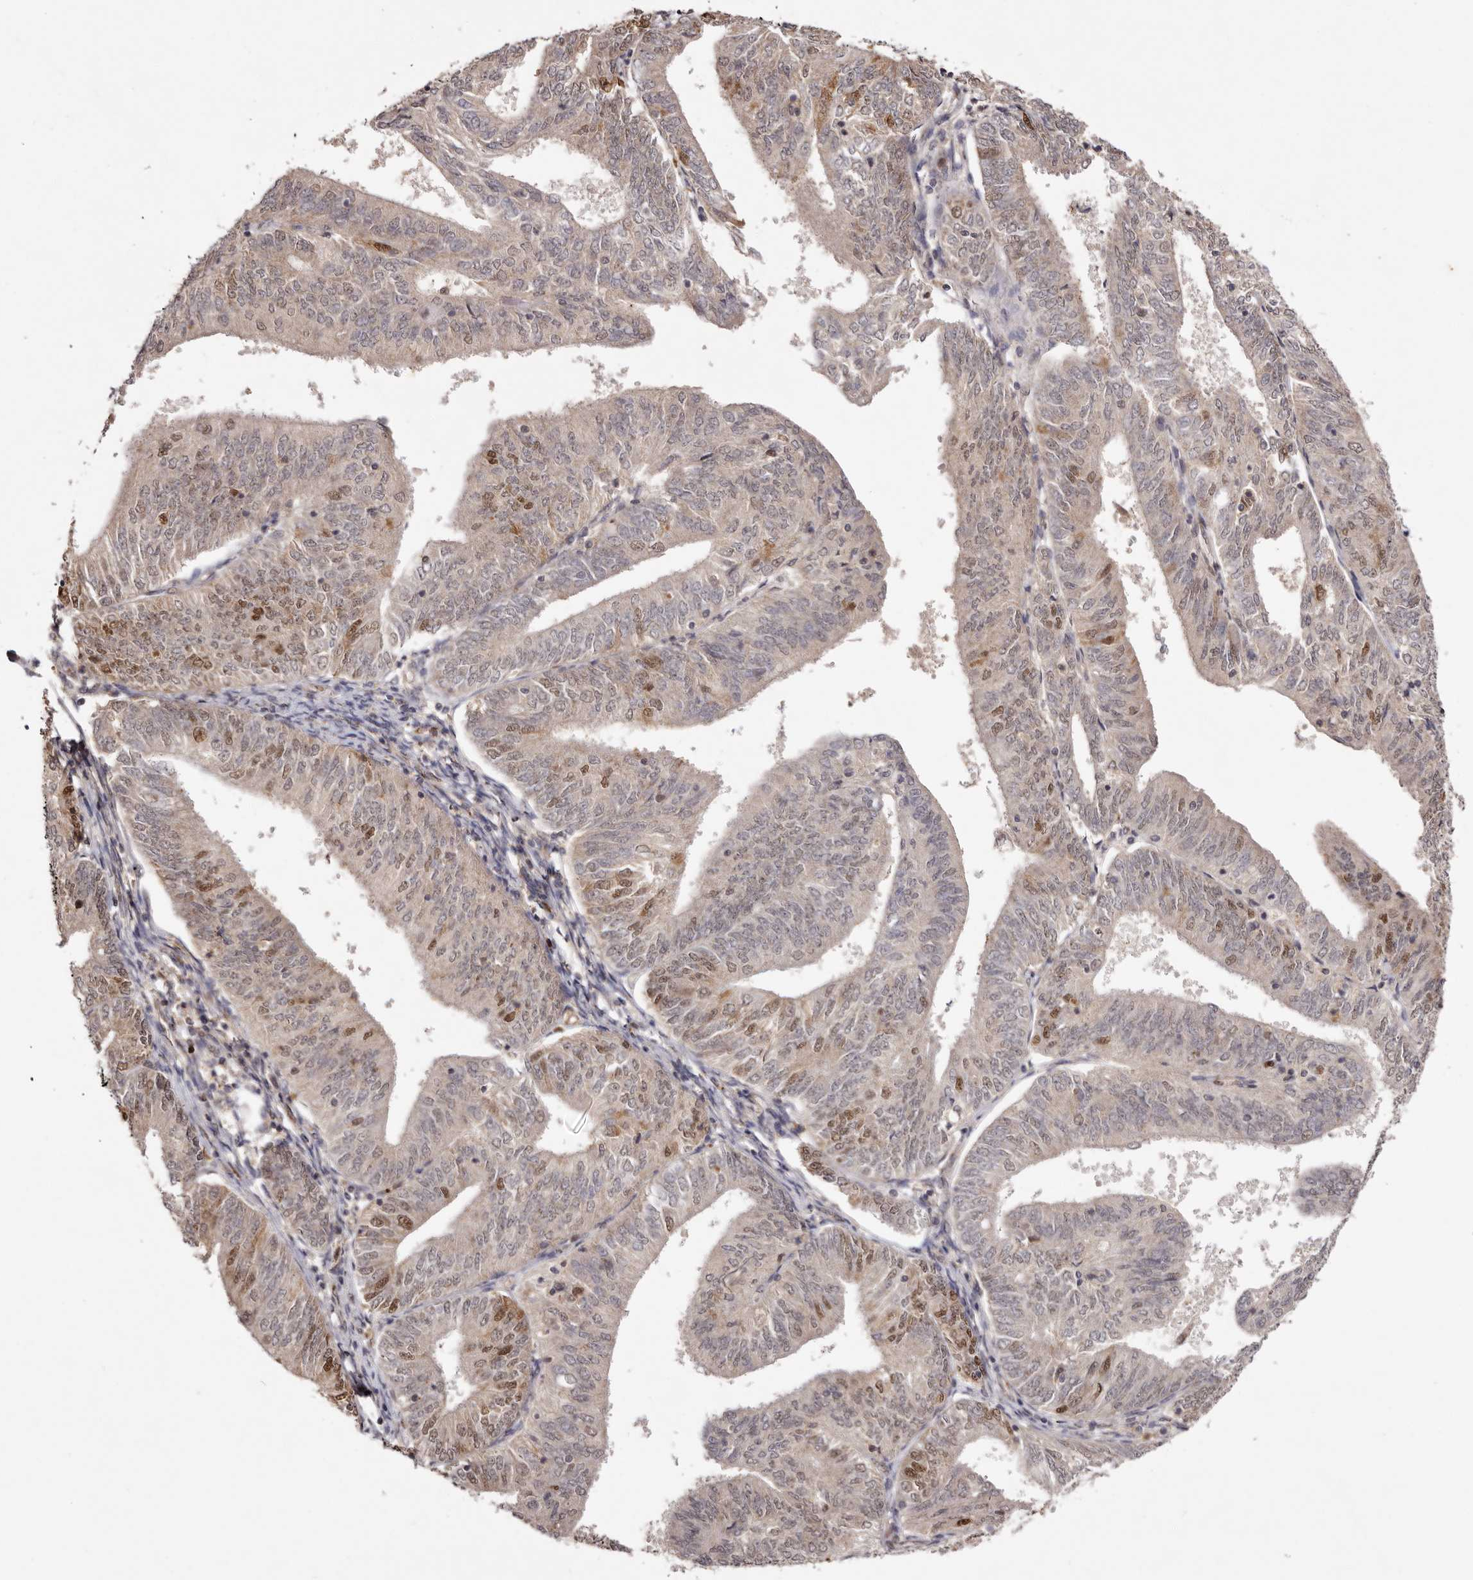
{"staining": {"intensity": "moderate", "quantity": "25%-75%", "location": "nuclear"}, "tissue": "endometrial cancer", "cell_type": "Tumor cells", "image_type": "cancer", "snomed": [{"axis": "morphology", "description": "Adenocarcinoma, NOS"}, {"axis": "topography", "description": "Endometrium"}], "caption": "About 25%-75% of tumor cells in endometrial cancer reveal moderate nuclear protein staining as visualized by brown immunohistochemical staining.", "gene": "NOTCH1", "patient": {"sex": "female", "age": 58}}